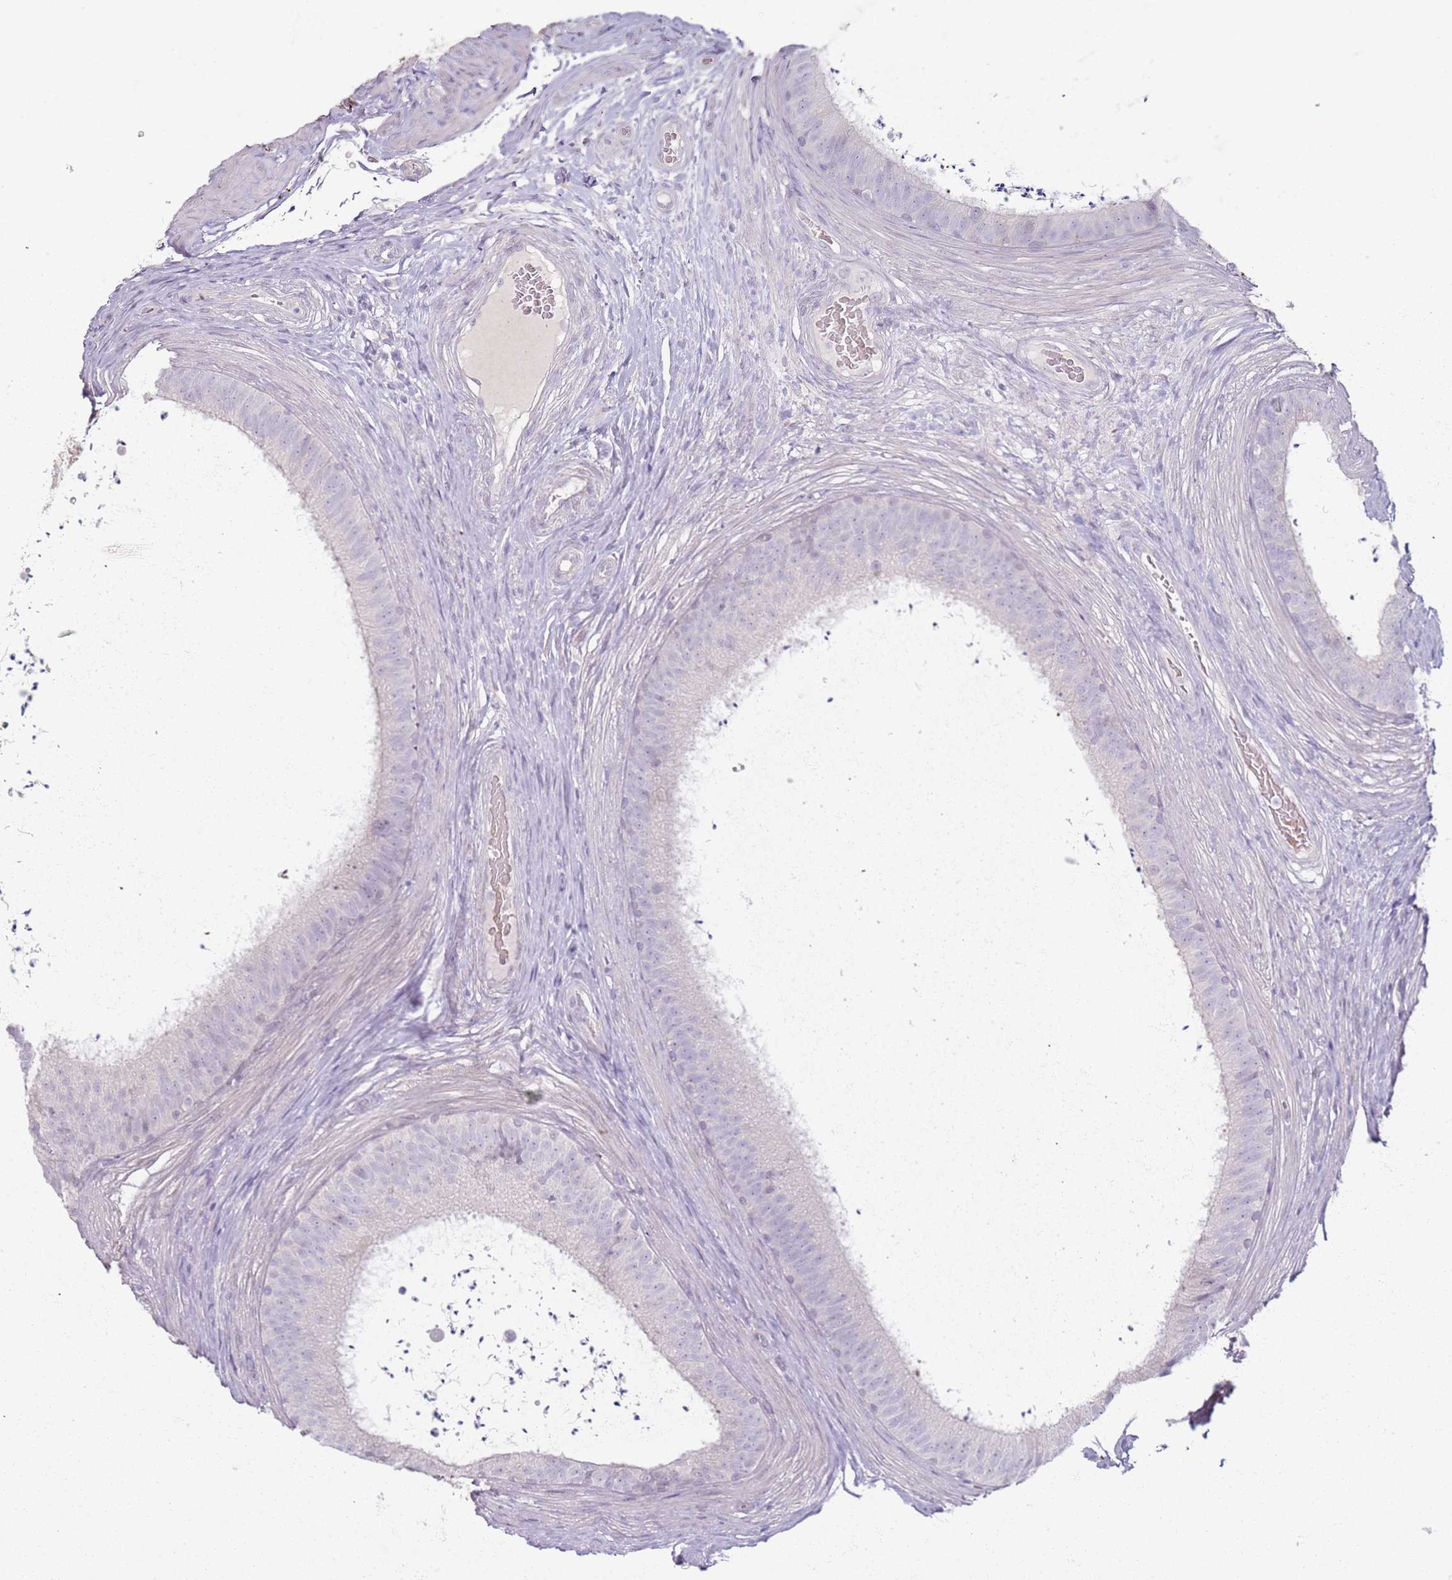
{"staining": {"intensity": "negative", "quantity": "none", "location": "none"}, "tissue": "epididymis", "cell_type": "Glandular cells", "image_type": "normal", "snomed": [{"axis": "morphology", "description": "Normal tissue, NOS"}, {"axis": "topography", "description": "Testis"}, {"axis": "topography", "description": "Epididymis"}], "caption": "Immunohistochemical staining of unremarkable epididymis exhibits no significant staining in glandular cells. (DAB (3,3'-diaminobenzidine) IHC with hematoxylin counter stain).", "gene": "CD40LG", "patient": {"sex": "male", "age": 41}}